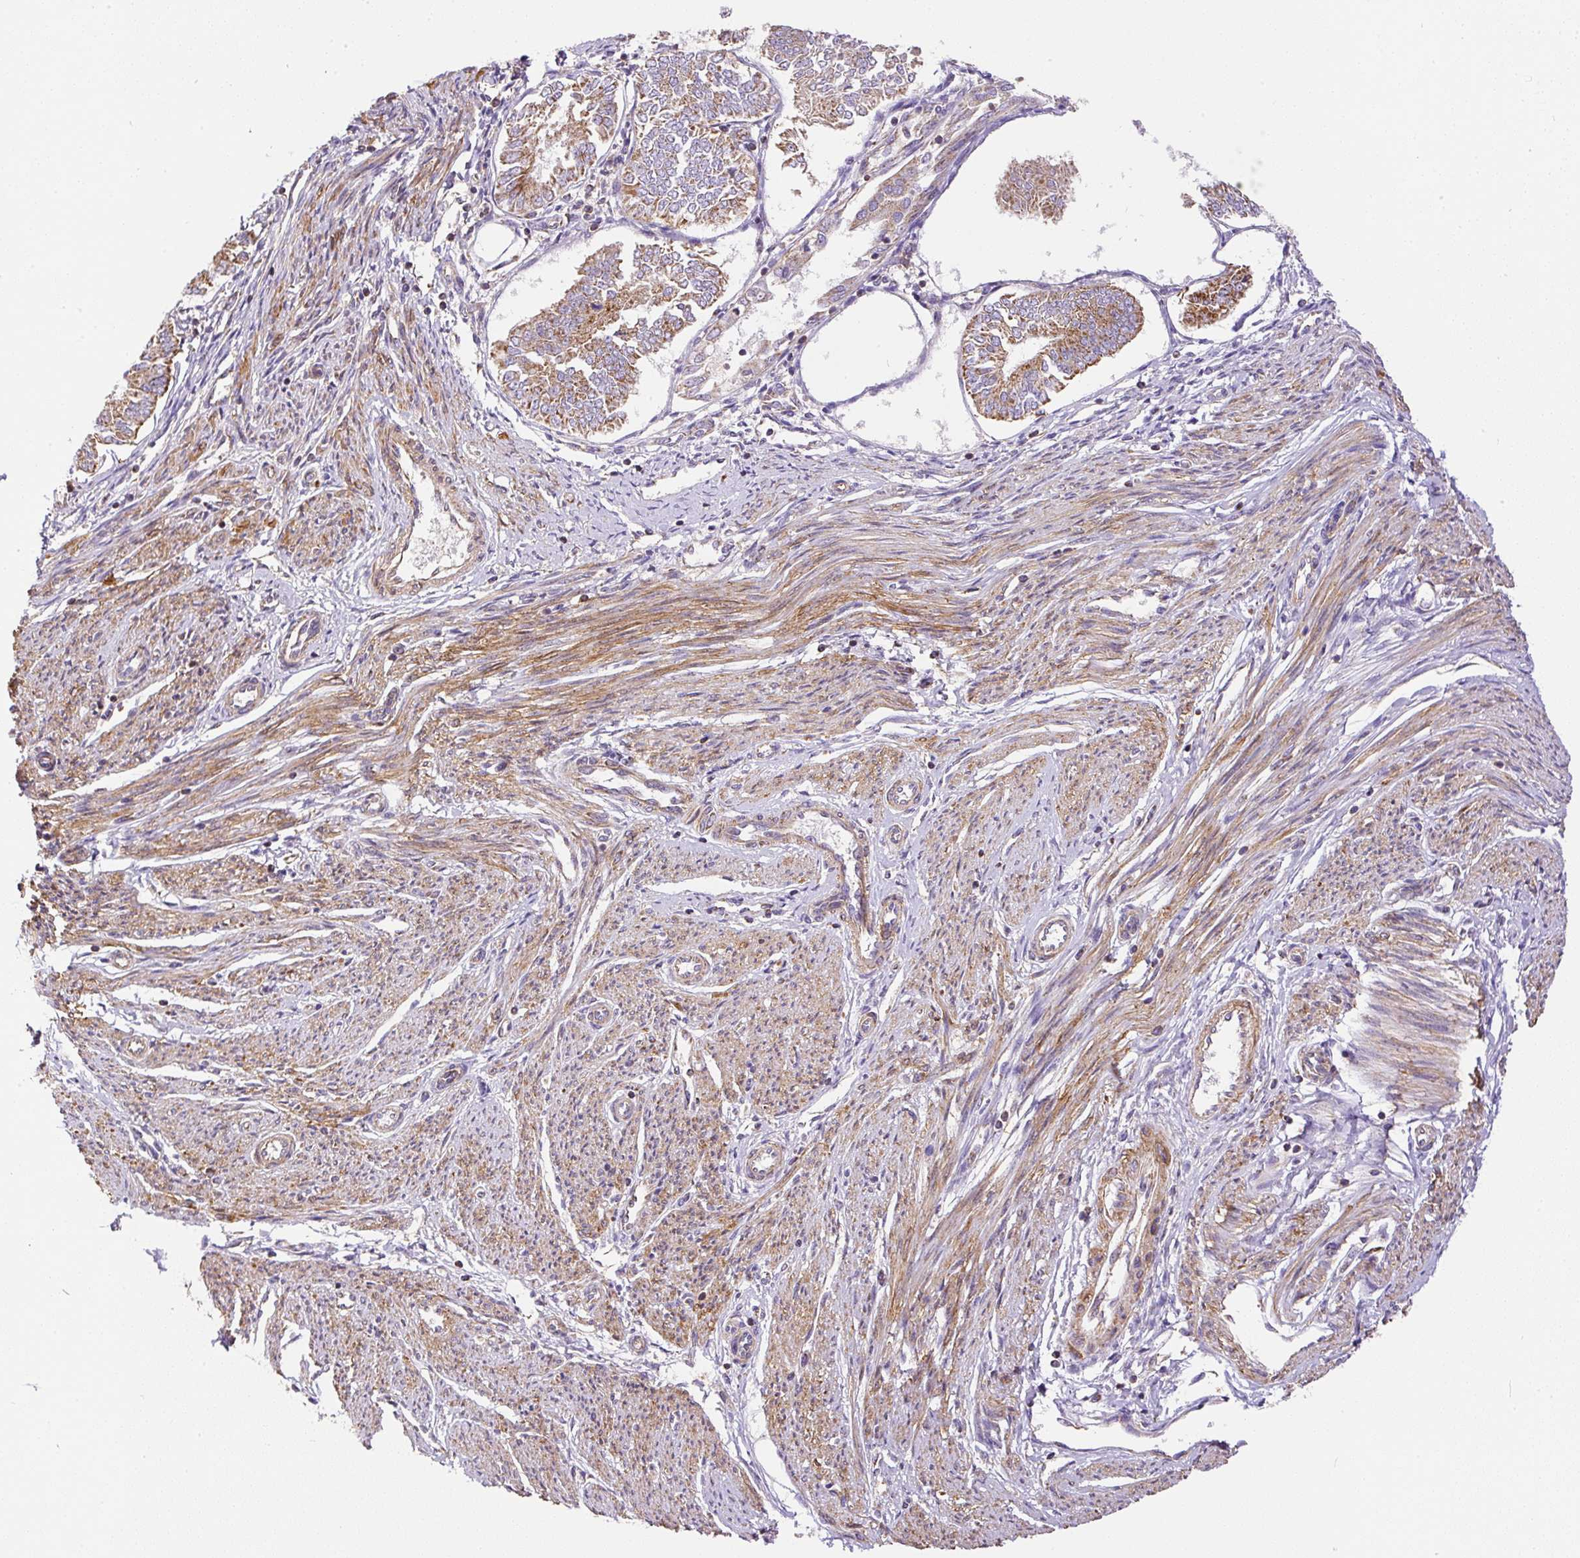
{"staining": {"intensity": "moderate", "quantity": "25%-75%", "location": "cytoplasmic/membranous"}, "tissue": "endometrial cancer", "cell_type": "Tumor cells", "image_type": "cancer", "snomed": [{"axis": "morphology", "description": "Adenocarcinoma, NOS"}, {"axis": "topography", "description": "Endometrium"}], "caption": "IHC image of neoplastic tissue: human endometrial adenocarcinoma stained using immunohistochemistry (IHC) shows medium levels of moderate protein expression localized specifically in the cytoplasmic/membranous of tumor cells, appearing as a cytoplasmic/membranous brown color.", "gene": "NDUFAF2", "patient": {"sex": "female", "age": 58}}